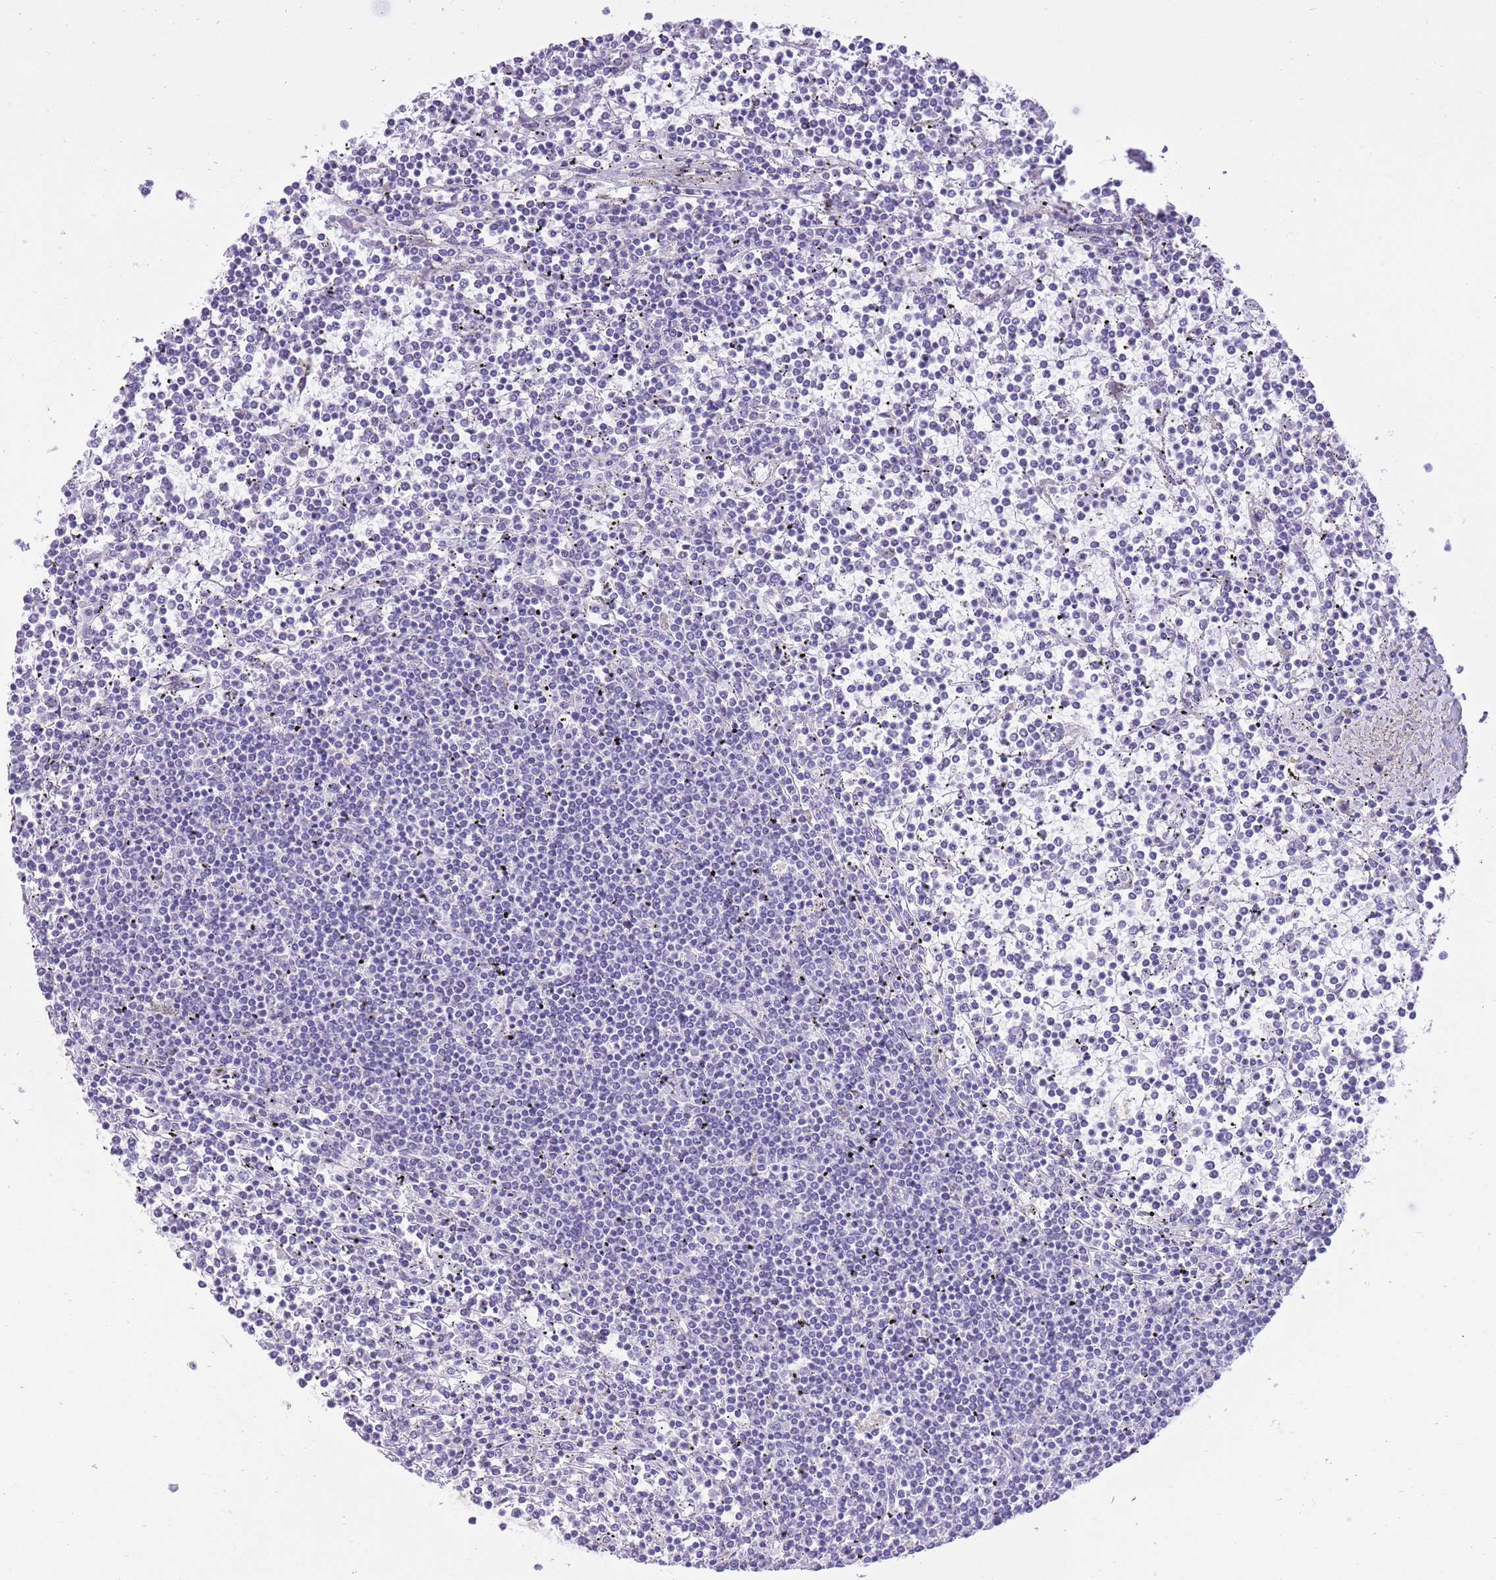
{"staining": {"intensity": "negative", "quantity": "none", "location": "none"}, "tissue": "lymphoma", "cell_type": "Tumor cells", "image_type": "cancer", "snomed": [{"axis": "morphology", "description": "Malignant lymphoma, non-Hodgkin's type, Low grade"}, {"axis": "topography", "description": "Spleen"}], "caption": "Micrograph shows no significant protein positivity in tumor cells of malignant lymphoma, non-Hodgkin's type (low-grade).", "gene": "SLC4A4", "patient": {"sex": "female", "age": 19}}